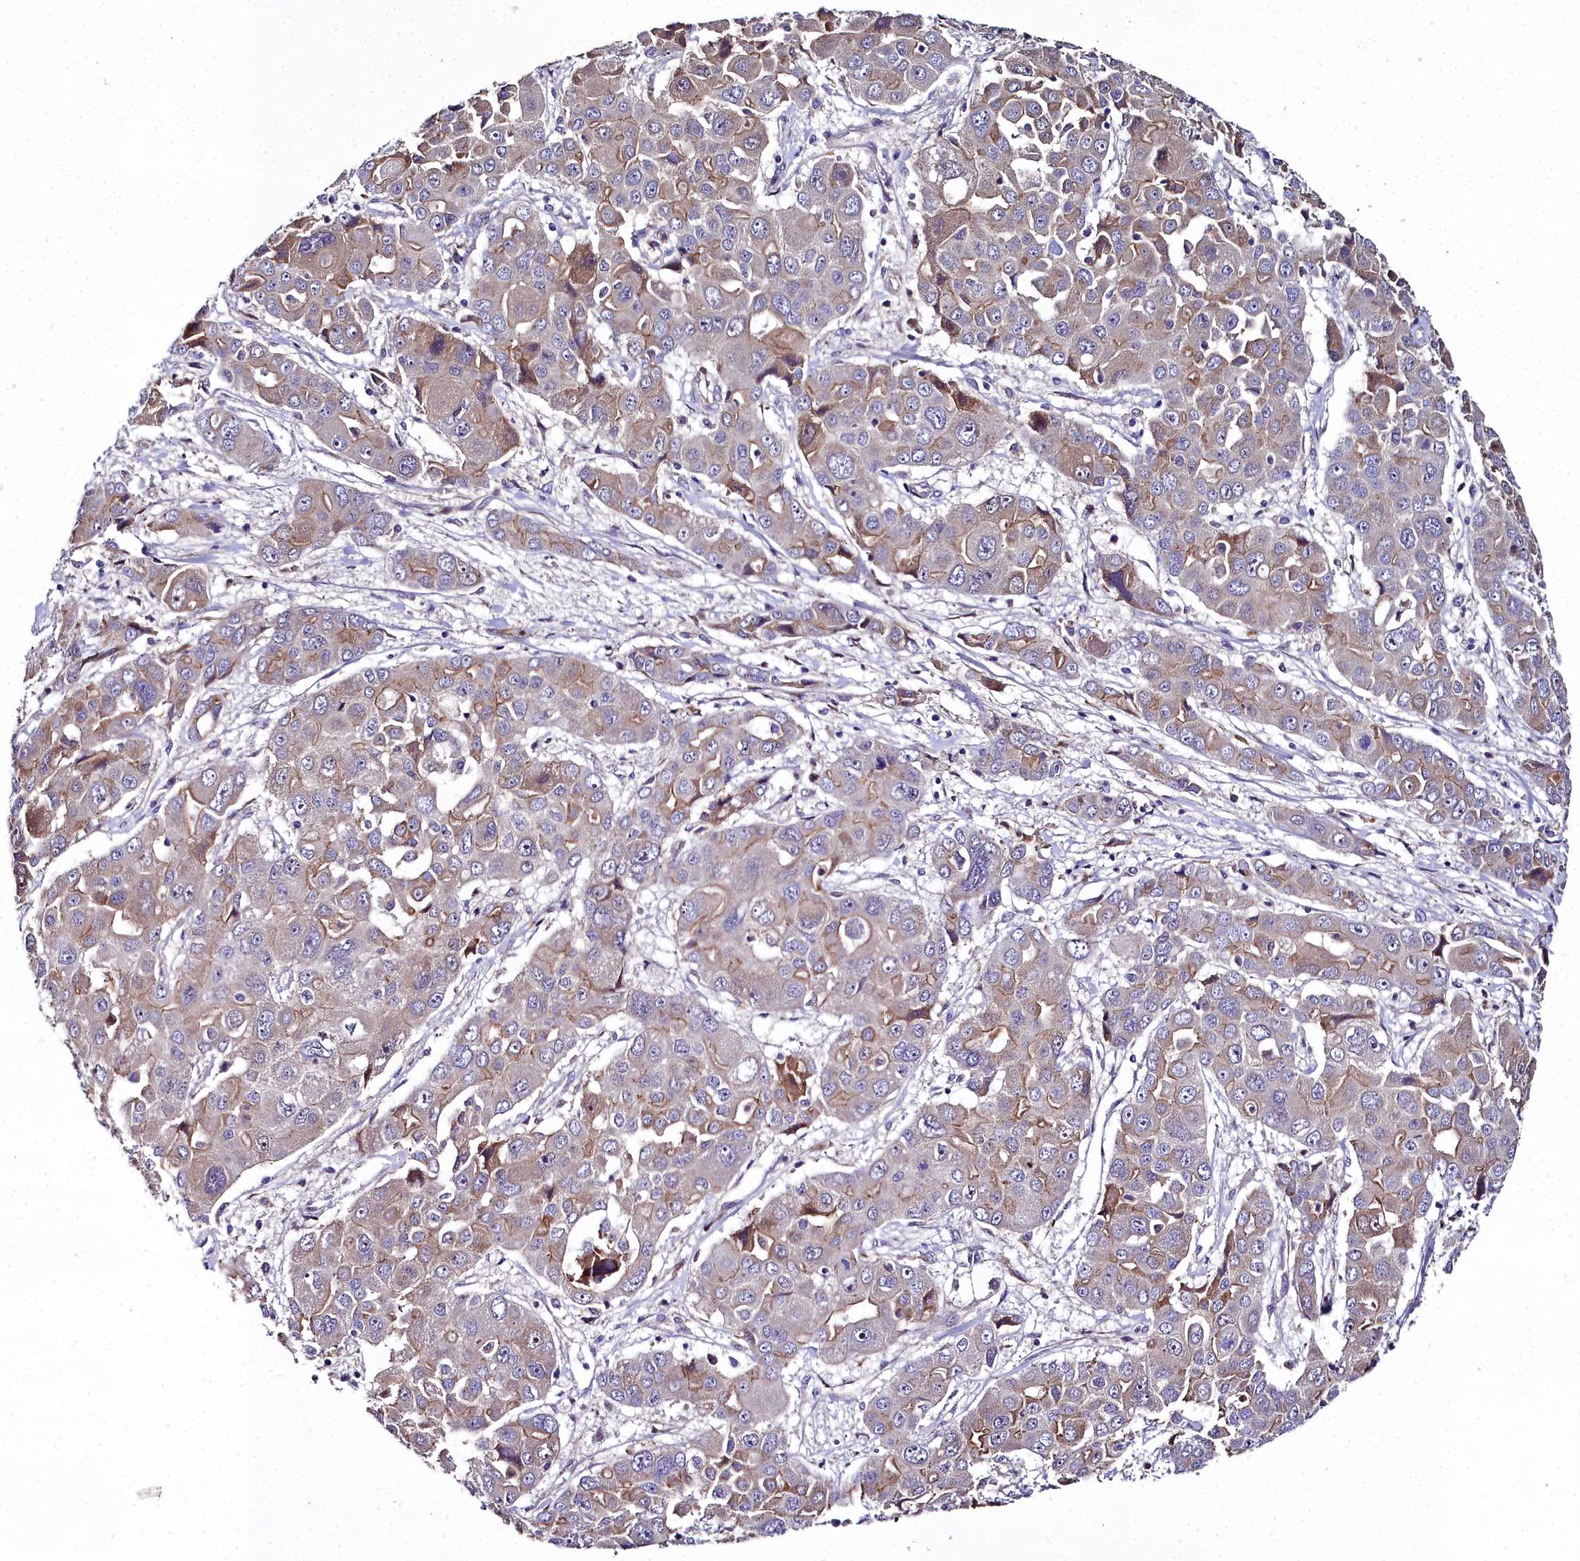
{"staining": {"intensity": "moderate", "quantity": "25%-75%", "location": "cytoplasmic/membranous"}, "tissue": "liver cancer", "cell_type": "Tumor cells", "image_type": "cancer", "snomed": [{"axis": "morphology", "description": "Cholangiocarcinoma"}, {"axis": "topography", "description": "Liver"}], "caption": "Protein staining displays moderate cytoplasmic/membranous positivity in about 25%-75% of tumor cells in liver cholangiocarcinoma.", "gene": "NT5M", "patient": {"sex": "male", "age": 67}}